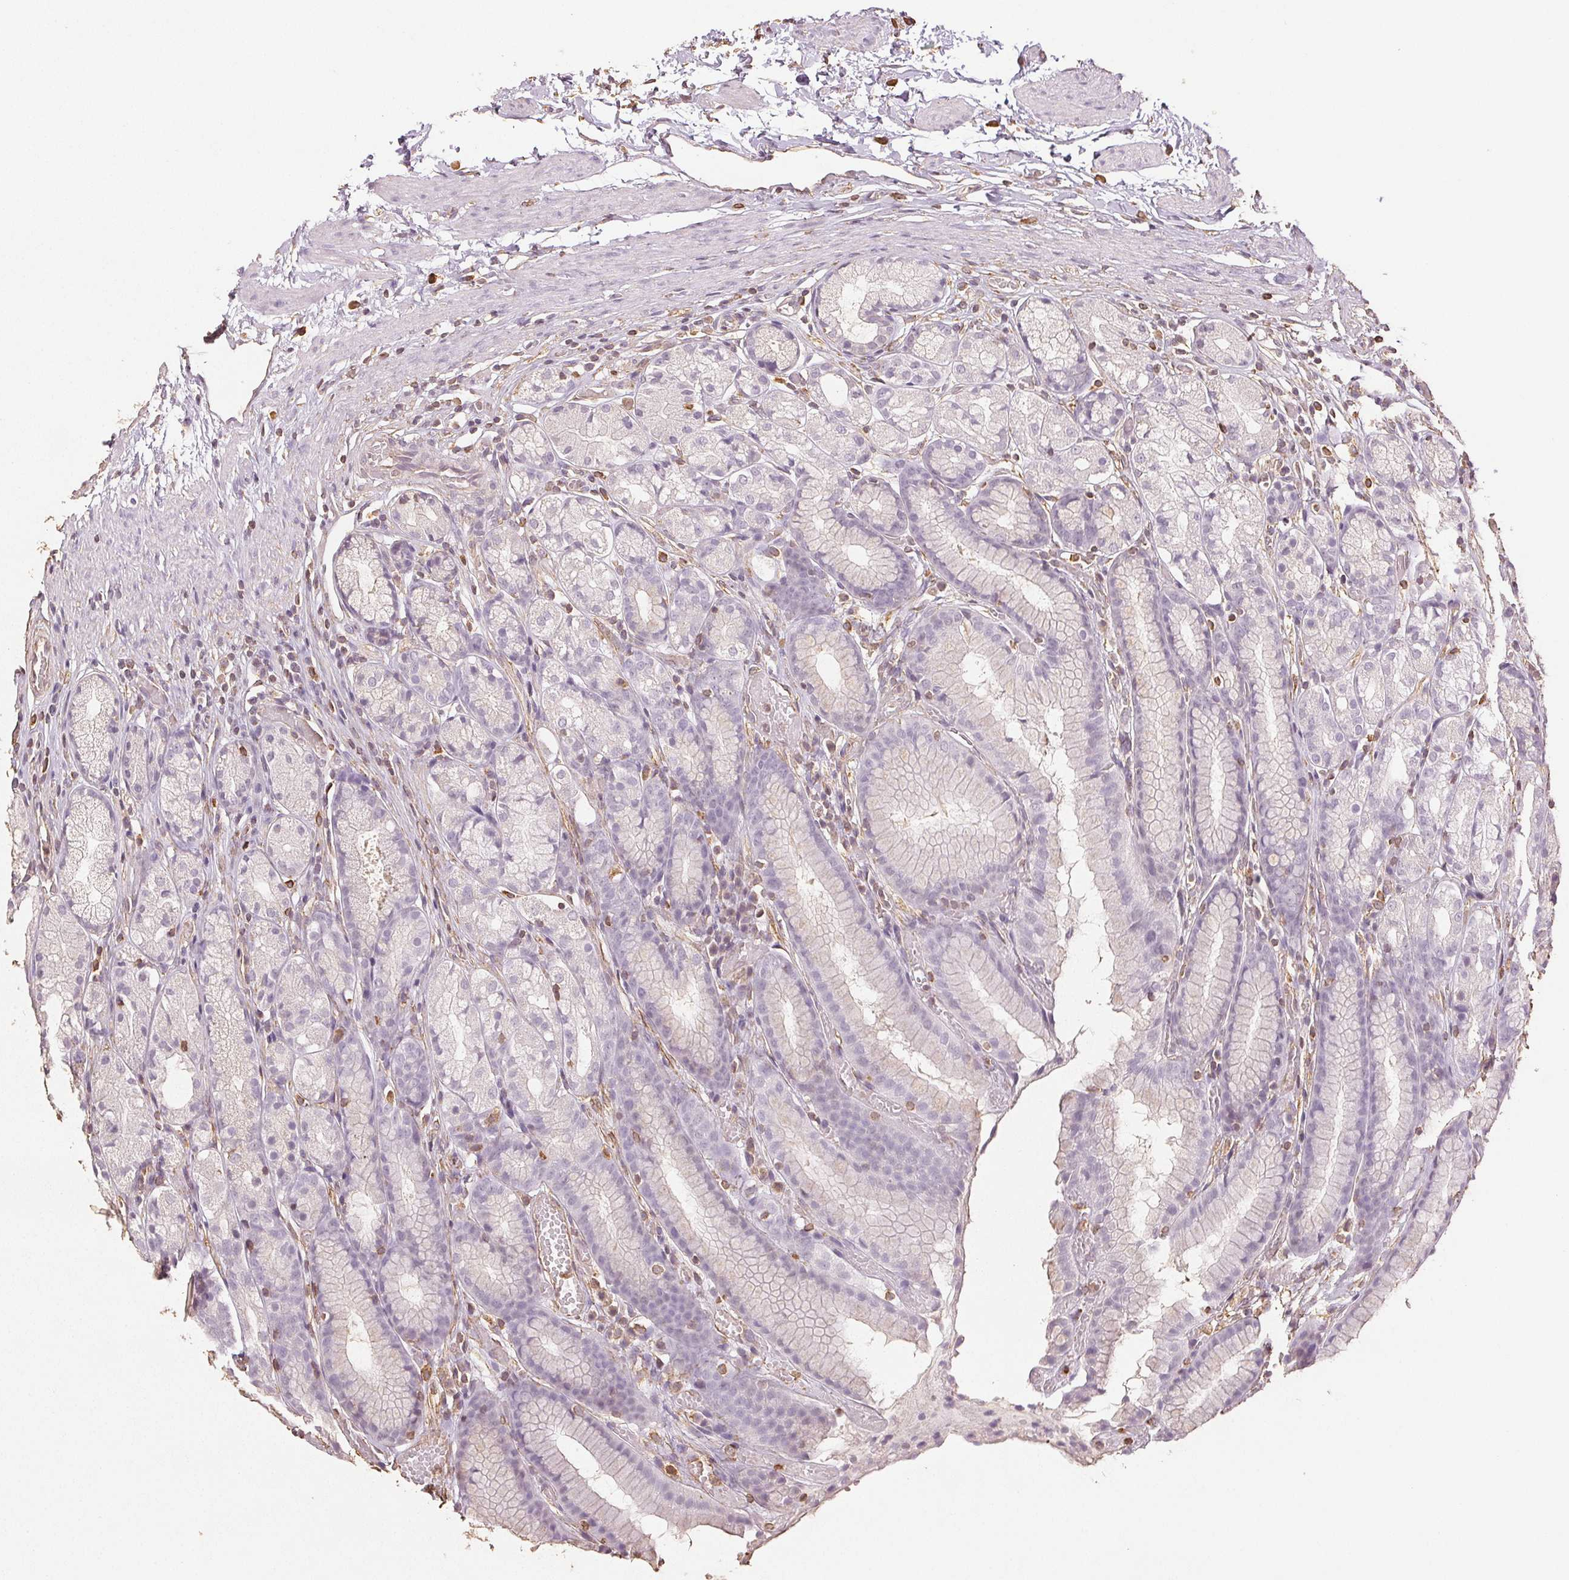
{"staining": {"intensity": "negative", "quantity": "none", "location": "none"}, "tissue": "stomach", "cell_type": "Glandular cells", "image_type": "normal", "snomed": [{"axis": "morphology", "description": "Normal tissue, NOS"}, {"axis": "topography", "description": "Stomach"}], "caption": "The photomicrograph exhibits no staining of glandular cells in unremarkable stomach. (IHC, brightfield microscopy, high magnification).", "gene": "COL7A1", "patient": {"sex": "male", "age": 70}}